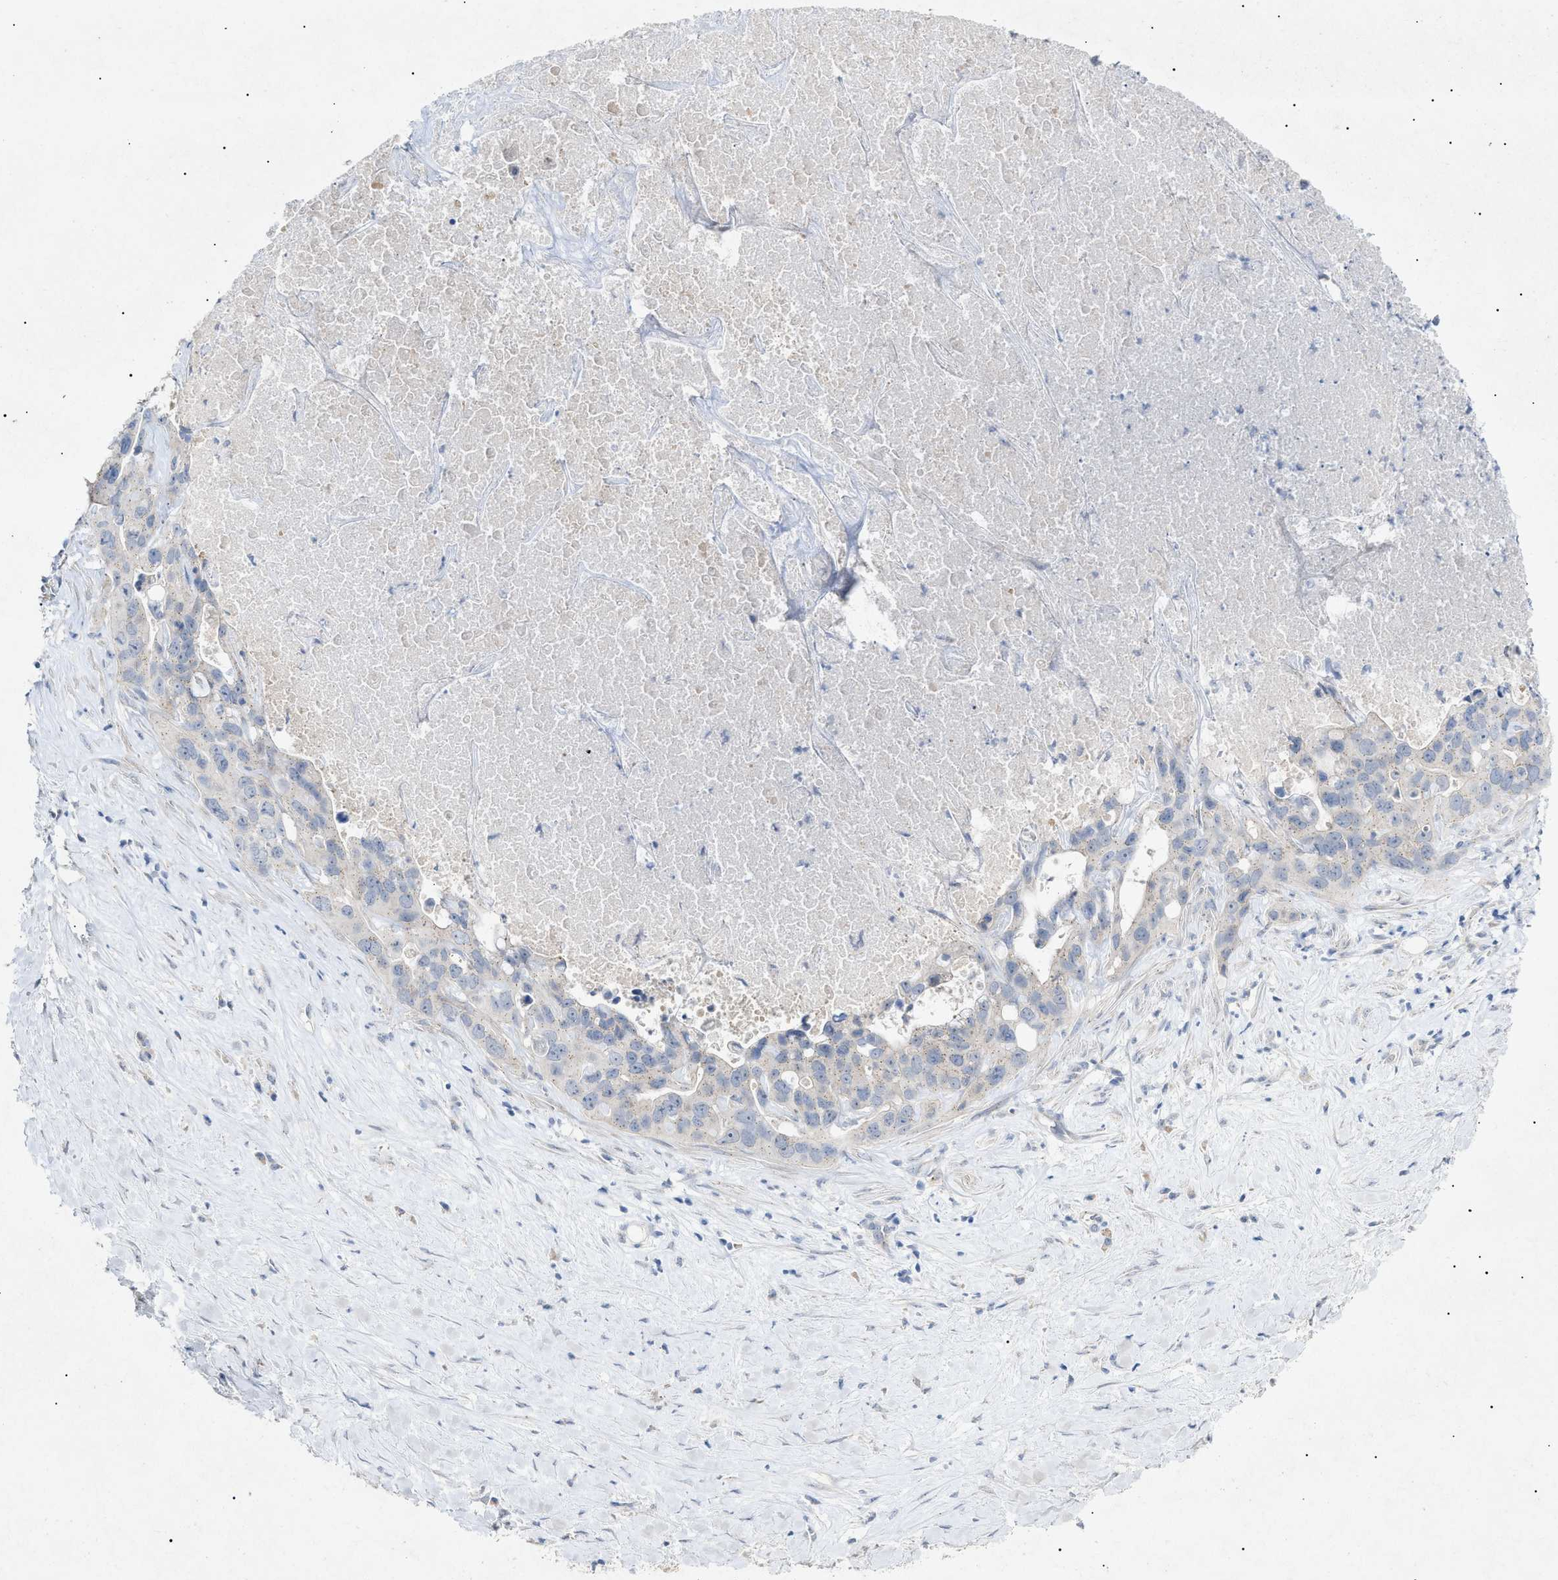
{"staining": {"intensity": "negative", "quantity": "none", "location": "none"}, "tissue": "liver cancer", "cell_type": "Tumor cells", "image_type": "cancer", "snomed": [{"axis": "morphology", "description": "Cholangiocarcinoma"}, {"axis": "topography", "description": "Liver"}], "caption": "The immunohistochemistry (IHC) micrograph has no significant positivity in tumor cells of liver cancer tissue.", "gene": "SLC25A31", "patient": {"sex": "female", "age": 65}}